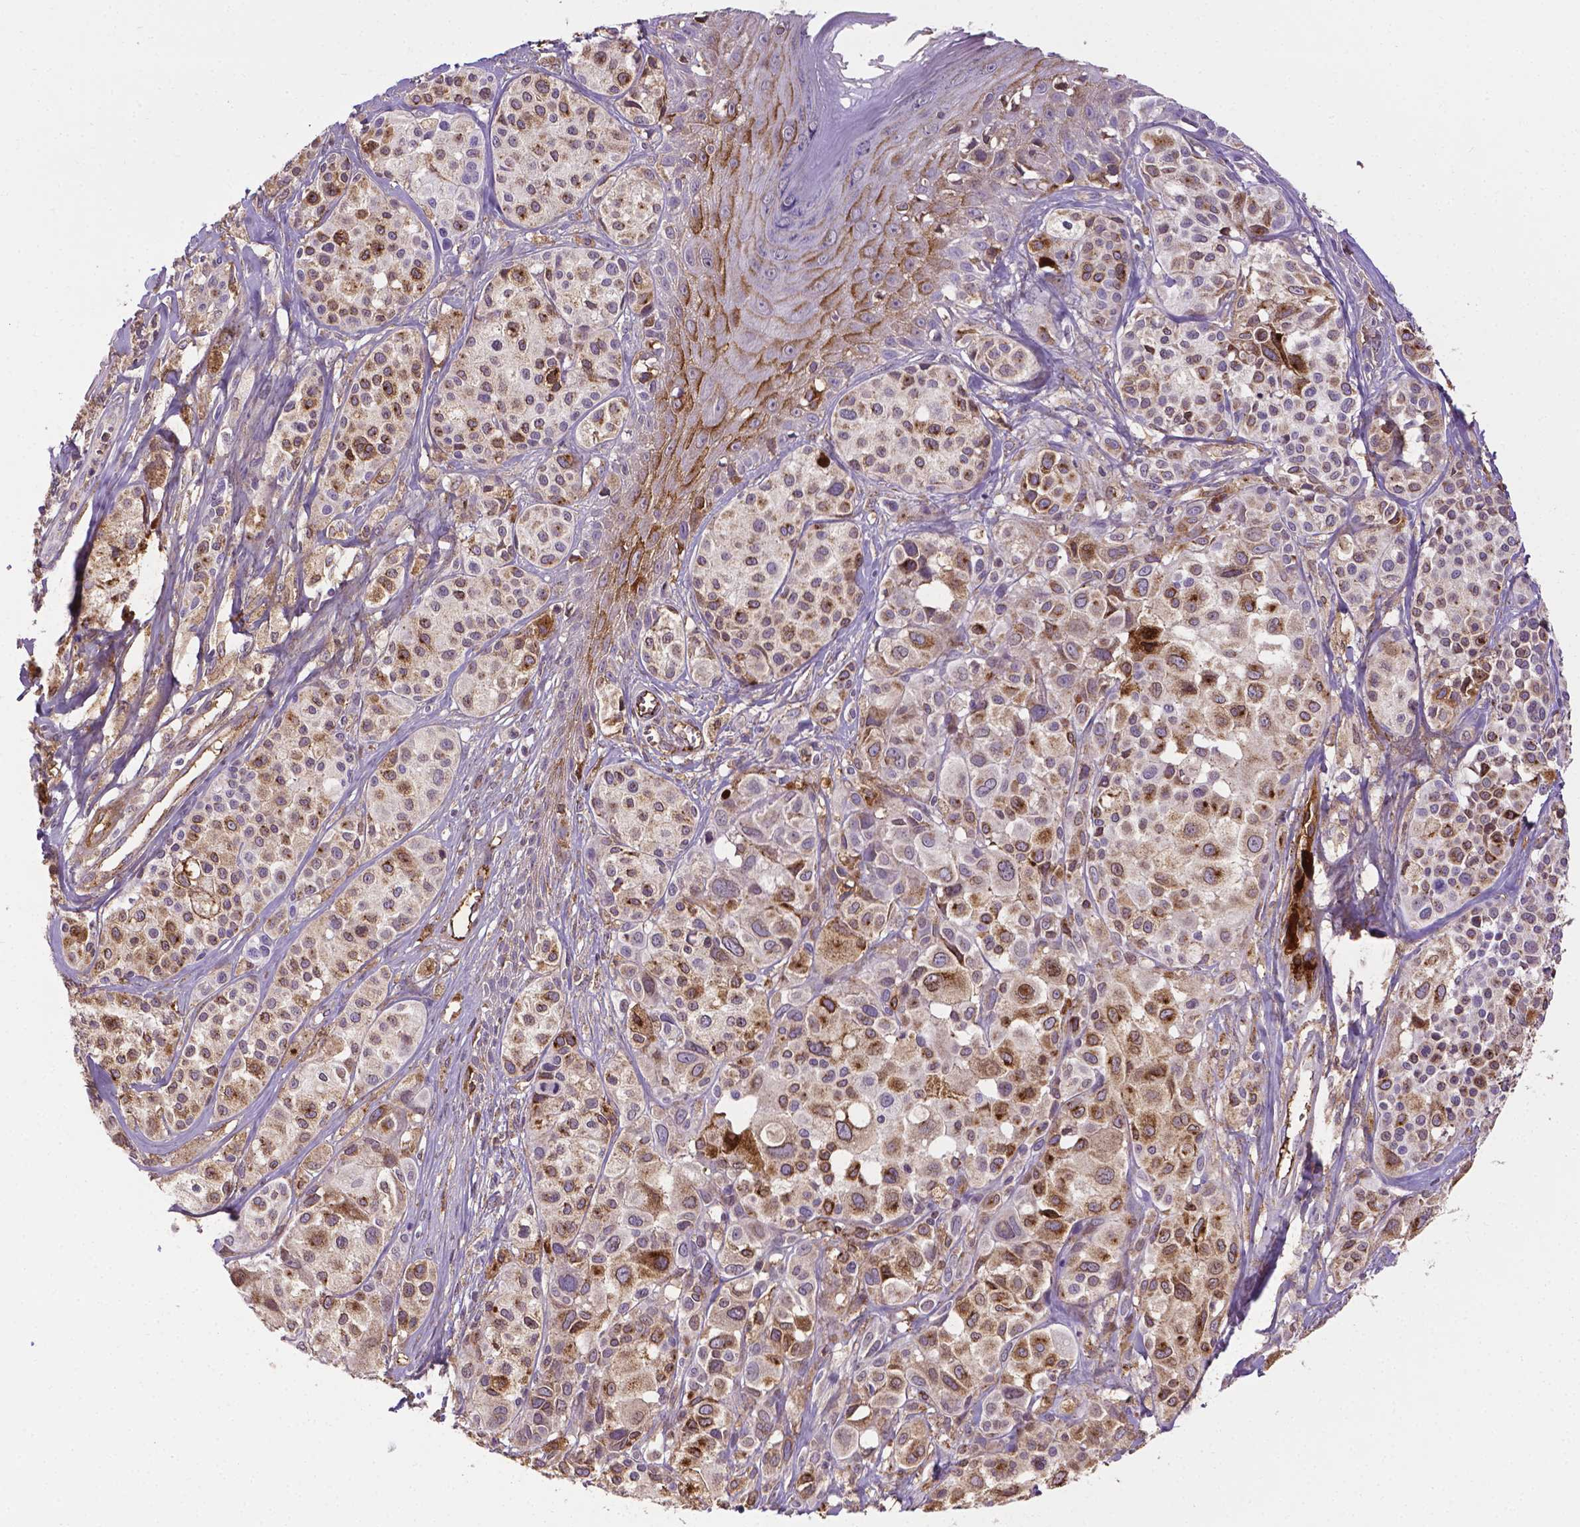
{"staining": {"intensity": "moderate", "quantity": "25%-75%", "location": "cytoplasmic/membranous"}, "tissue": "melanoma", "cell_type": "Tumor cells", "image_type": "cancer", "snomed": [{"axis": "morphology", "description": "Malignant melanoma, NOS"}, {"axis": "topography", "description": "Skin"}], "caption": "A high-resolution histopathology image shows IHC staining of malignant melanoma, which demonstrates moderate cytoplasmic/membranous positivity in about 25%-75% of tumor cells. The protein of interest is stained brown, and the nuclei are stained in blue (DAB IHC with brightfield microscopy, high magnification).", "gene": "APOE", "patient": {"sex": "male", "age": 77}}